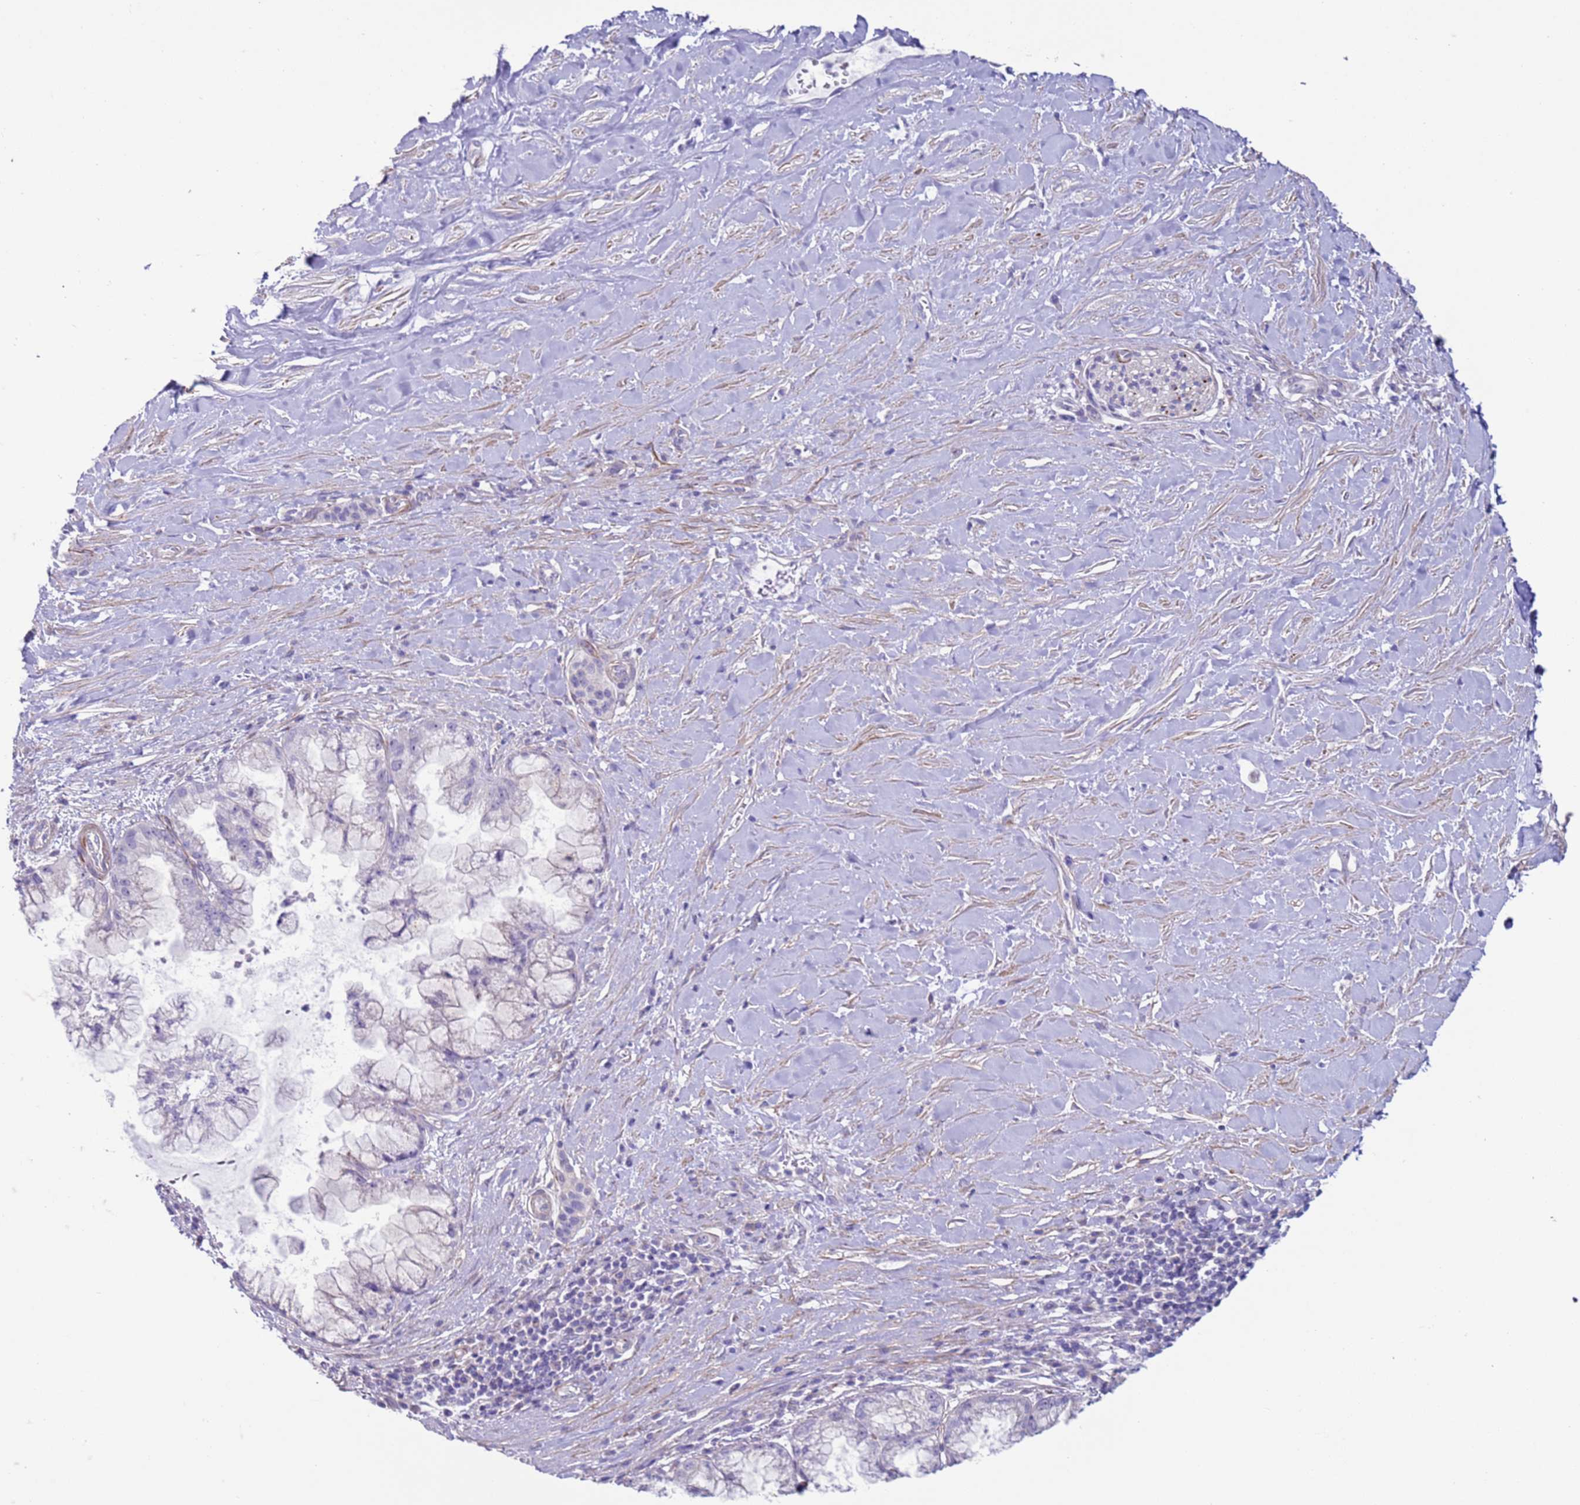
{"staining": {"intensity": "negative", "quantity": "none", "location": "none"}, "tissue": "pancreatic cancer", "cell_type": "Tumor cells", "image_type": "cancer", "snomed": [{"axis": "morphology", "description": "Adenocarcinoma, NOS"}, {"axis": "topography", "description": "Pancreas"}], "caption": "The image exhibits no significant staining in tumor cells of pancreatic cancer.", "gene": "HEATR1", "patient": {"sex": "male", "age": 73}}